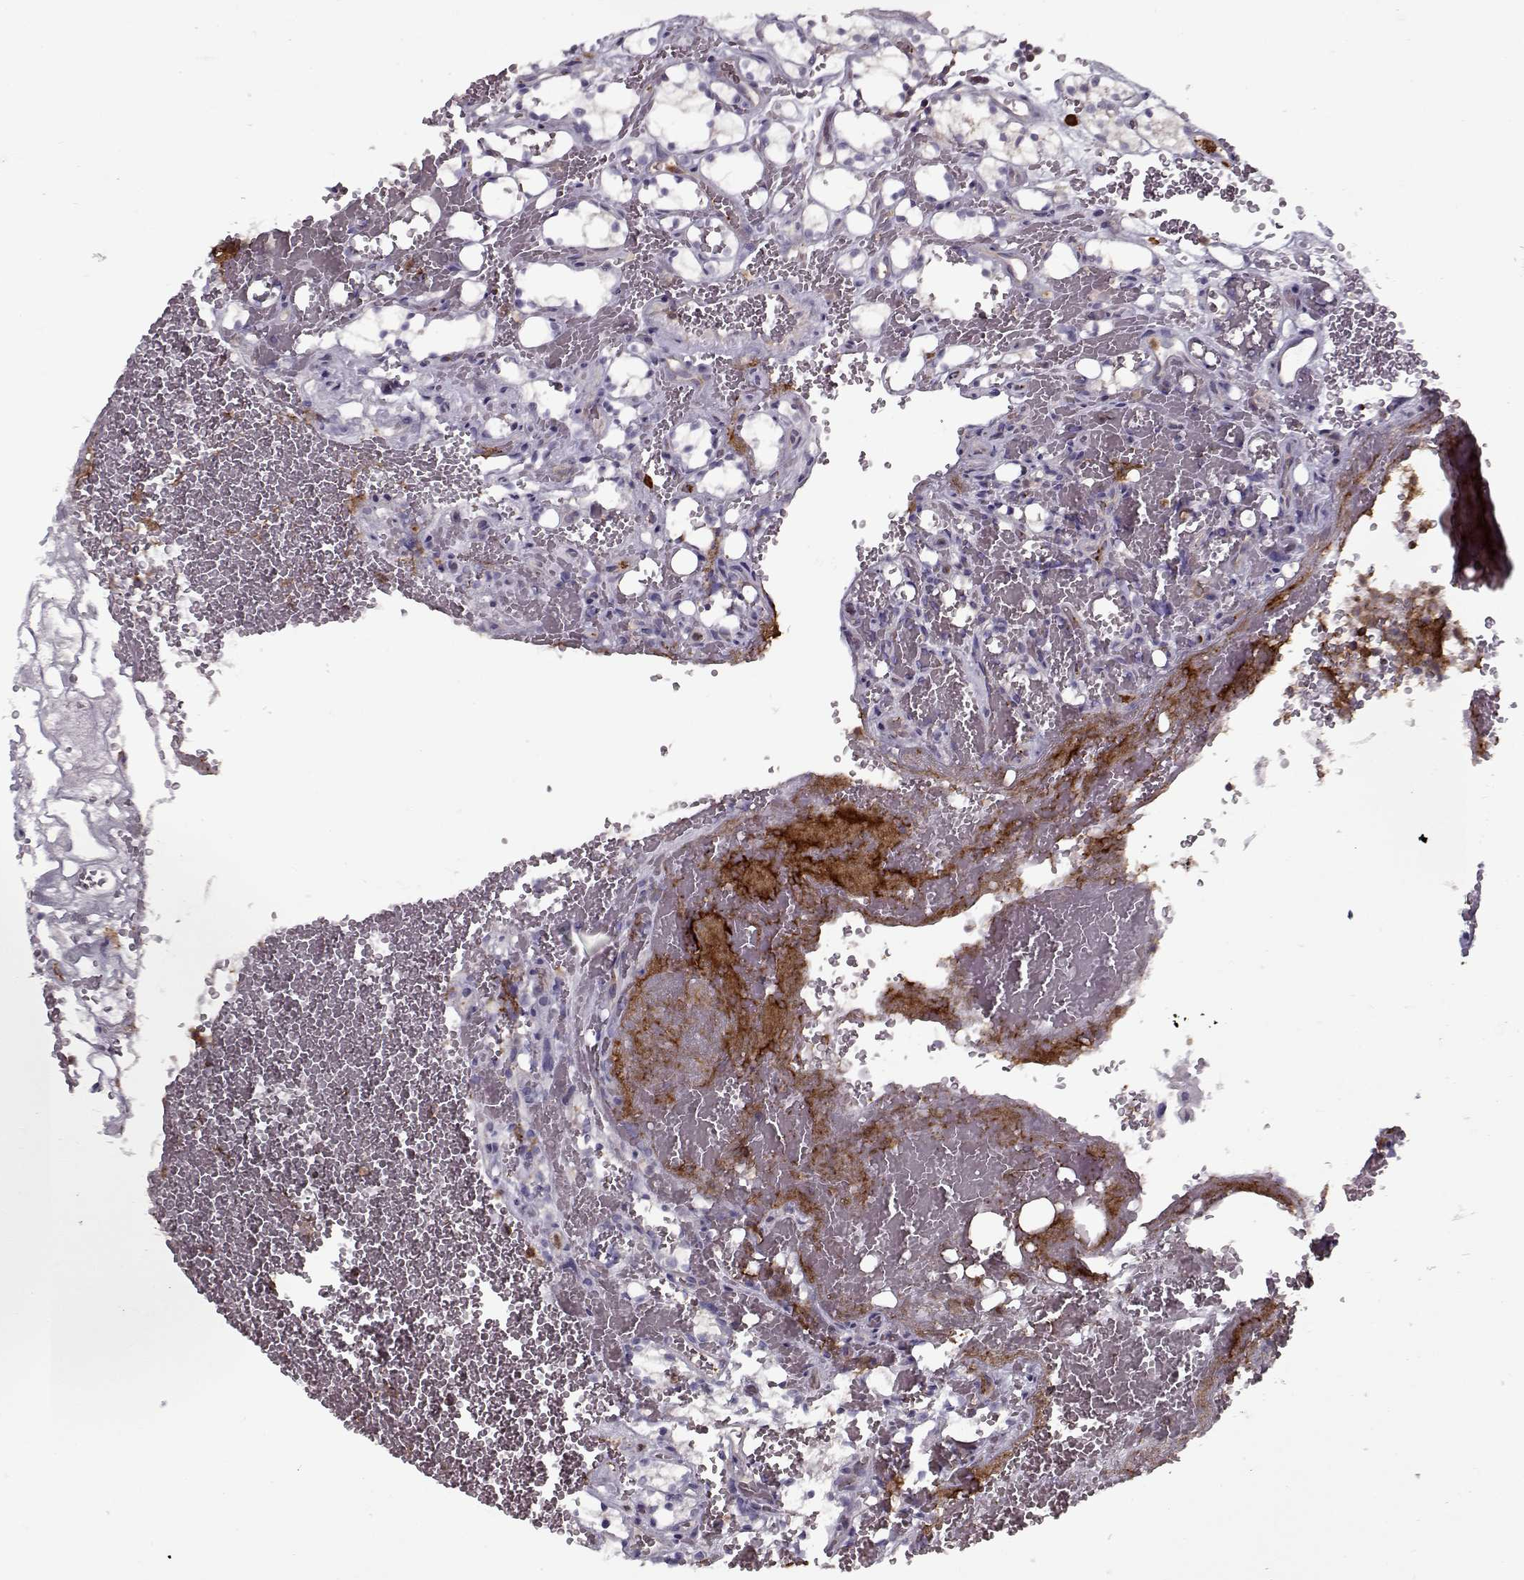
{"staining": {"intensity": "negative", "quantity": "none", "location": "none"}, "tissue": "renal cancer", "cell_type": "Tumor cells", "image_type": "cancer", "snomed": [{"axis": "morphology", "description": "Adenocarcinoma, NOS"}, {"axis": "topography", "description": "Kidney"}], "caption": "Renal cancer (adenocarcinoma) was stained to show a protein in brown. There is no significant staining in tumor cells.", "gene": "UNC13D", "patient": {"sex": "female", "age": 69}}